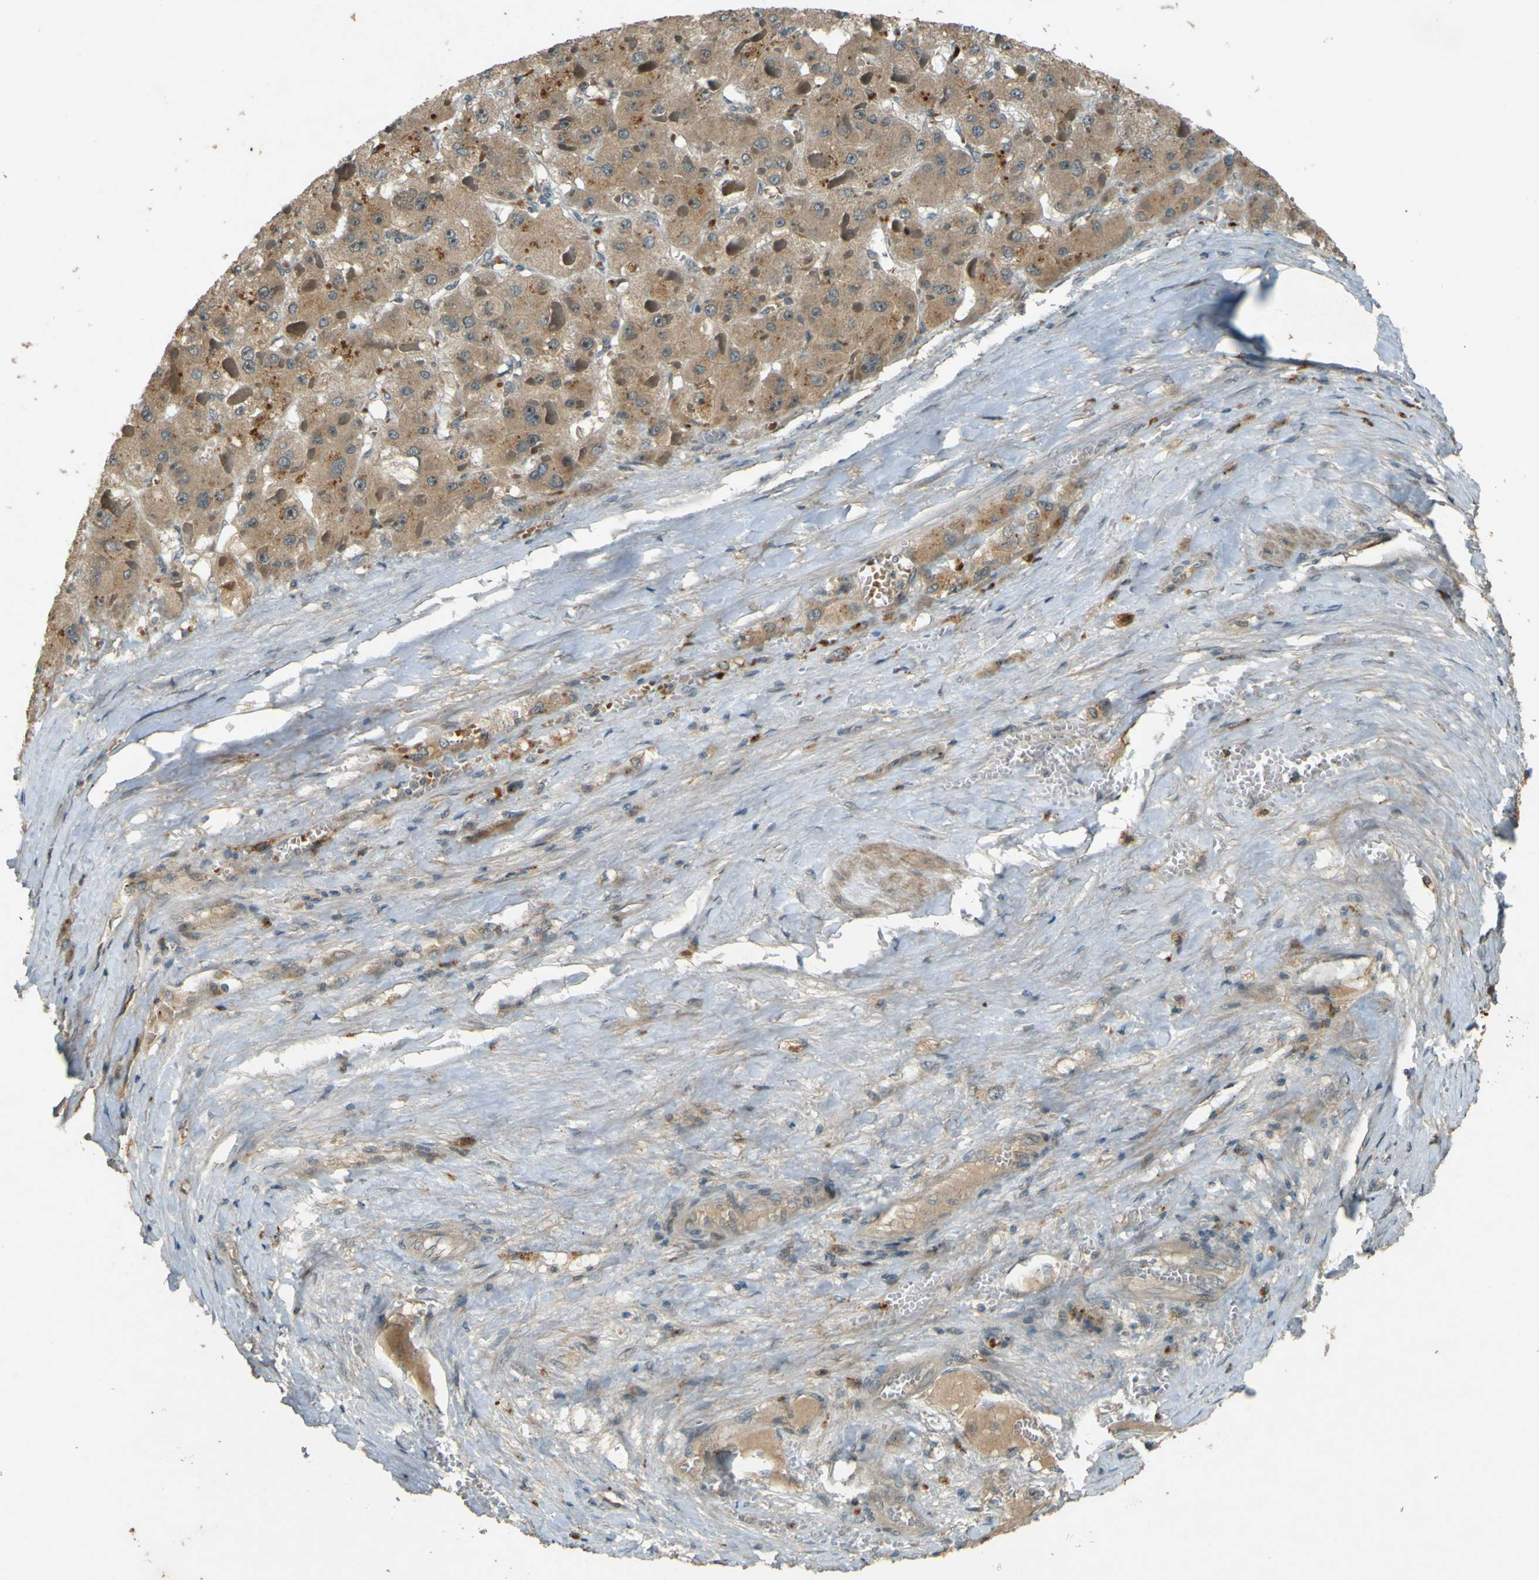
{"staining": {"intensity": "moderate", "quantity": ">75%", "location": "cytoplasmic/membranous"}, "tissue": "liver cancer", "cell_type": "Tumor cells", "image_type": "cancer", "snomed": [{"axis": "morphology", "description": "Carcinoma, Hepatocellular, NOS"}, {"axis": "topography", "description": "Liver"}], "caption": "About >75% of tumor cells in hepatocellular carcinoma (liver) exhibit moderate cytoplasmic/membranous protein staining as visualized by brown immunohistochemical staining.", "gene": "MPDZ", "patient": {"sex": "female", "age": 73}}